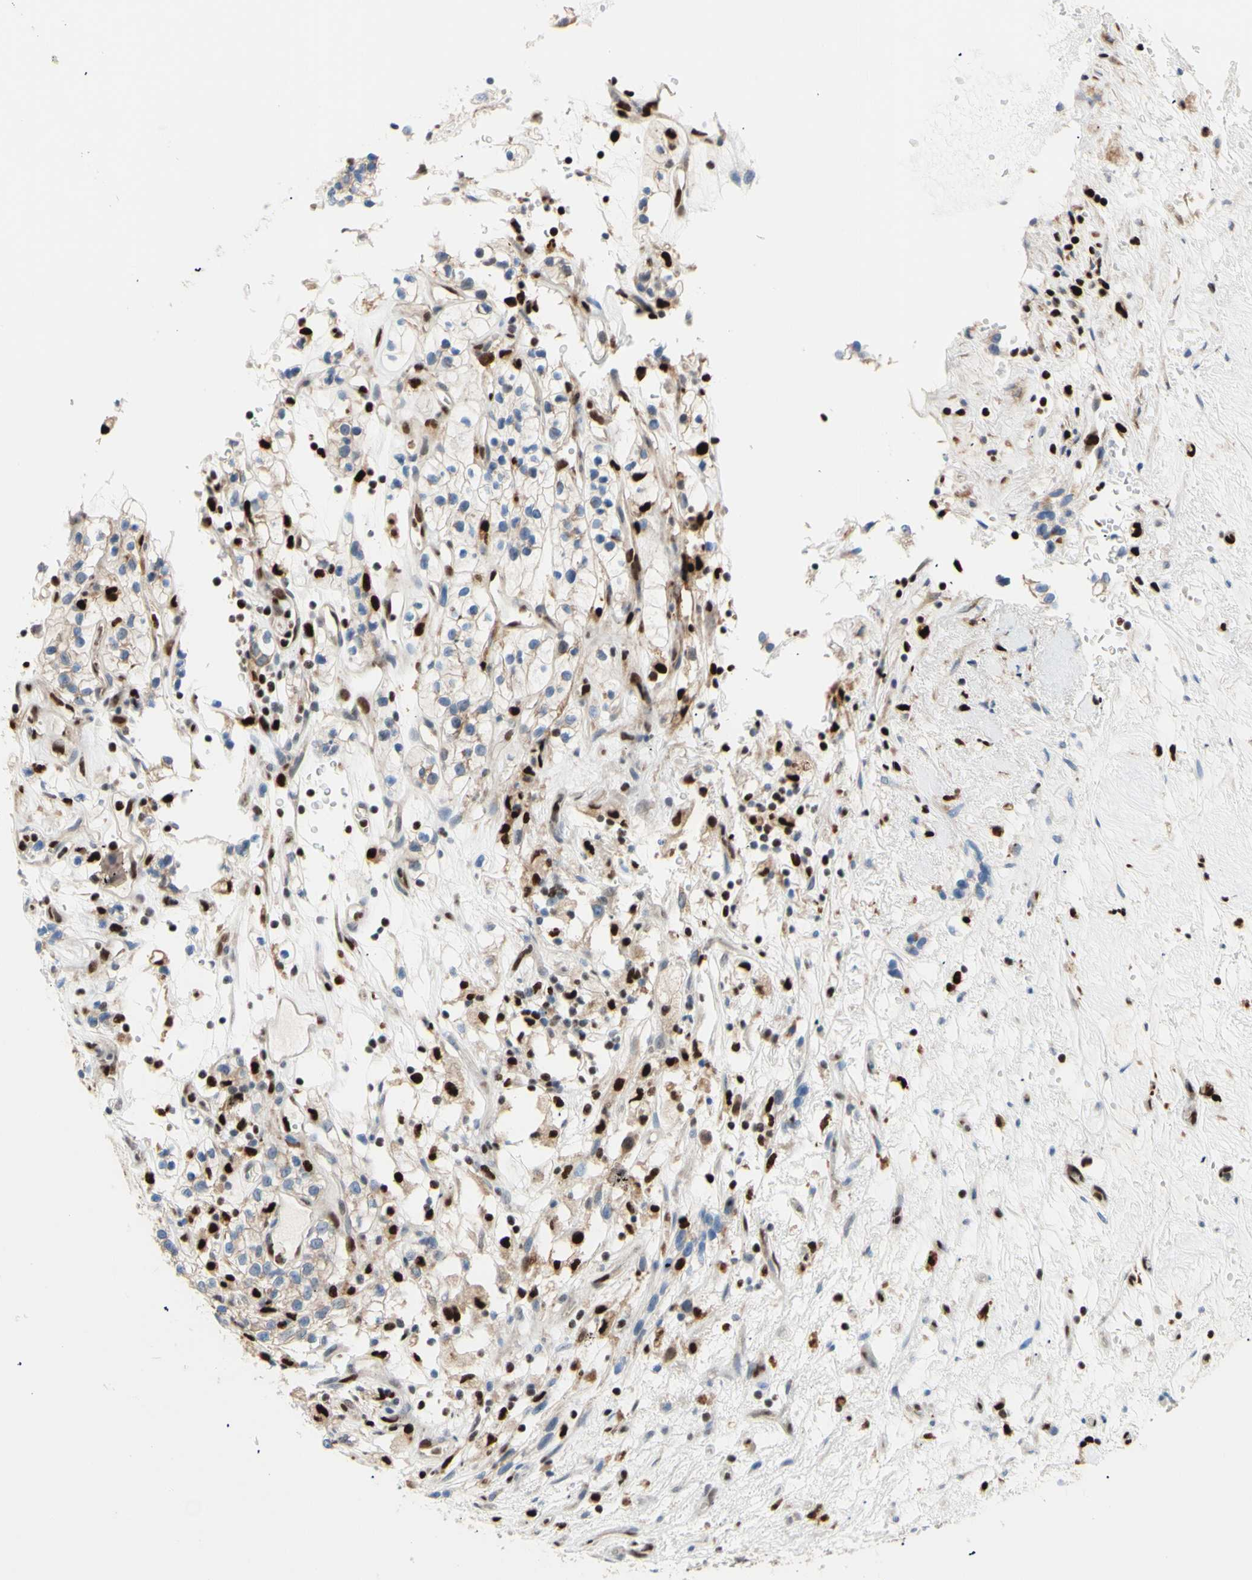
{"staining": {"intensity": "weak", "quantity": ">75%", "location": "cytoplasmic/membranous"}, "tissue": "renal cancer", "cell_type": "Tumor cells", "image_type": "cancer", "snomed": [{"axis": "morphology", "description": "Adenocarcinoma, NOS"}, {"axis": "topography", "description": "Kidney"}], "caption": "Immunohistochemistry photomicrograph of neoplastic tissue: human renal cancer (adenocarcinoma) stained using immunohistochemistry (IHC) displays low levels of weak protein expression localized specifically in the cytoplasmic/membranous of tumor cells, appearing as a cytoplasmic/membranous brown color.", "gene": "EED", "patient": {"sex": "female", "age": 57}}